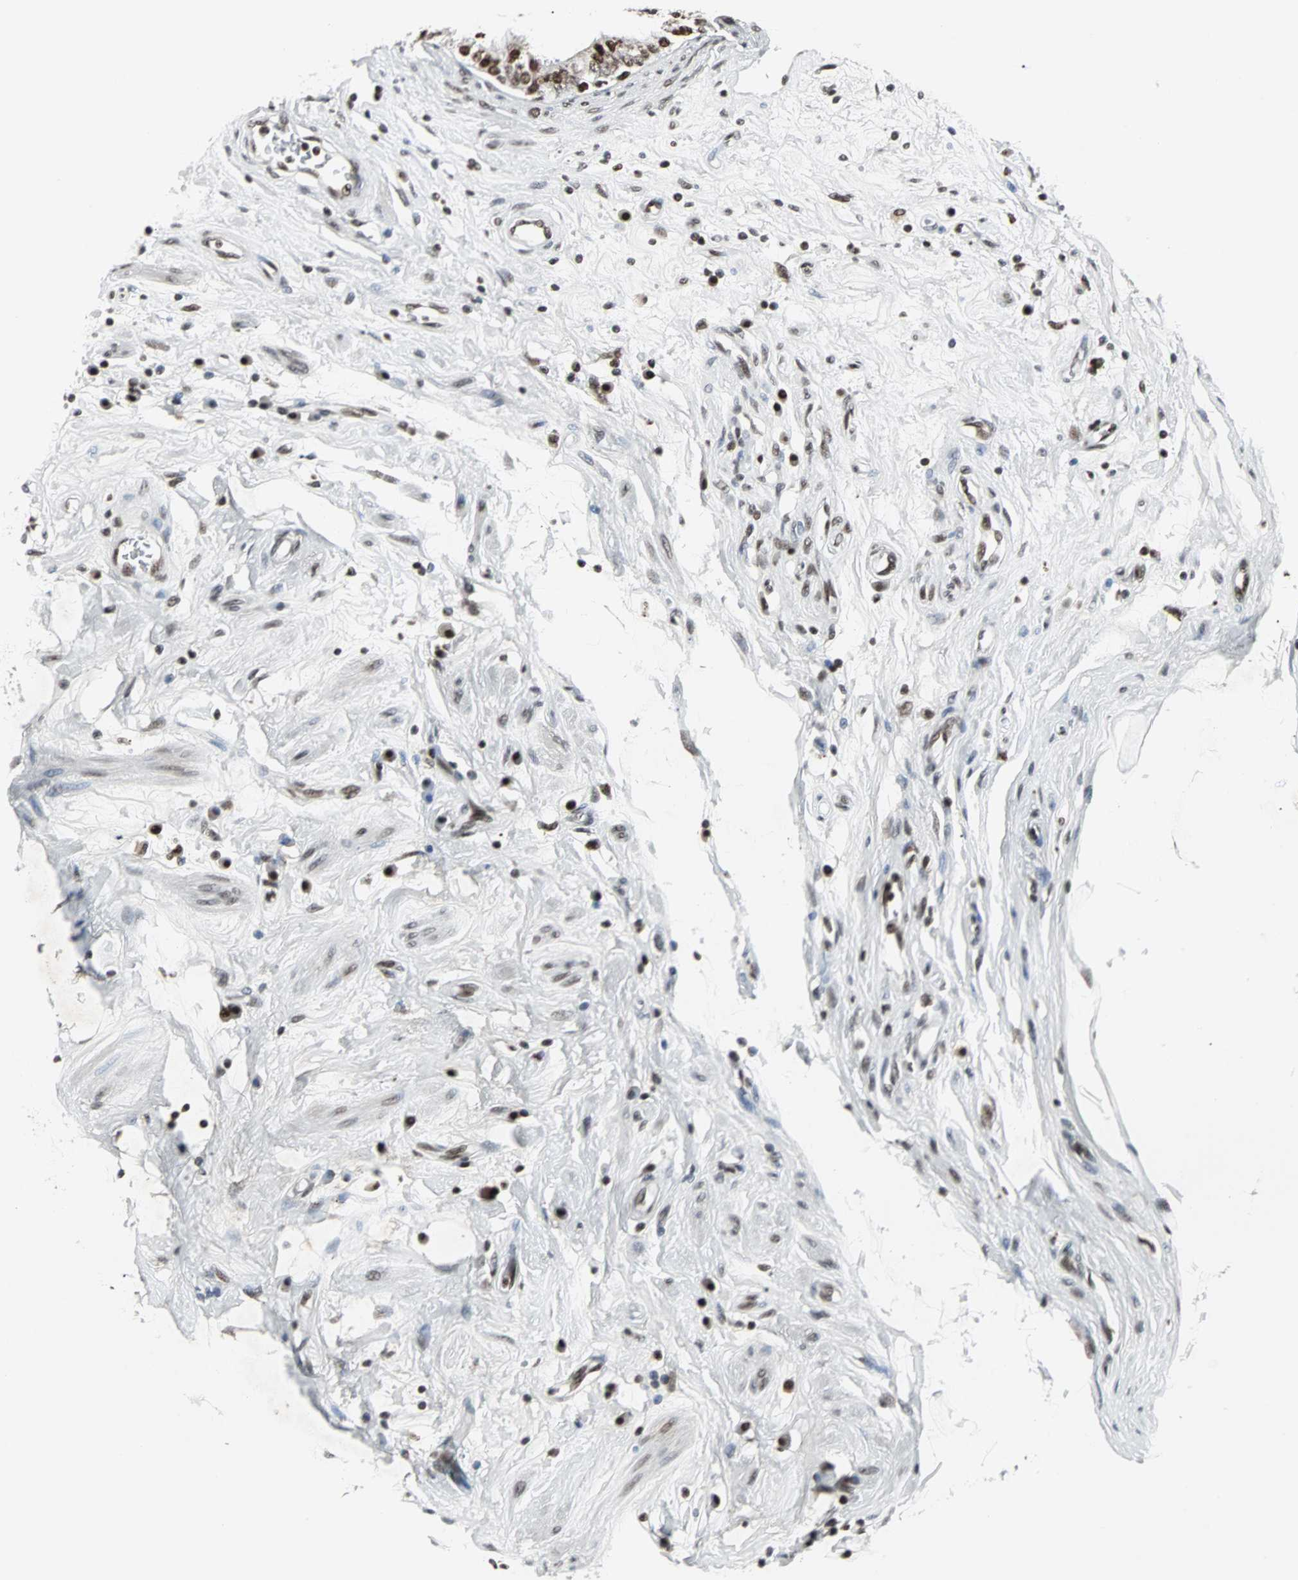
{"staining": {"intensity": "strong", "quantity": ">75%", "location": "nuclear"}, "tissue": "epididymis", "cell_type": "Glandular cells", "image_type": "normal", "snomed": [{"axis": "morphology", "description": "Normal tissue, NOS"}, {"axis": "morphology", "description": "Inflammation, NOS"}, {"axis": "topography", "description": "Epididymis"}], "caption": "This is a photomicrograph of immunohistochemistry staining of benign epididymis, which shows strong staining in the nuclear of glandular cells.", "gene": "PNKP", "patient": {"sex": "male", "age": 84}}